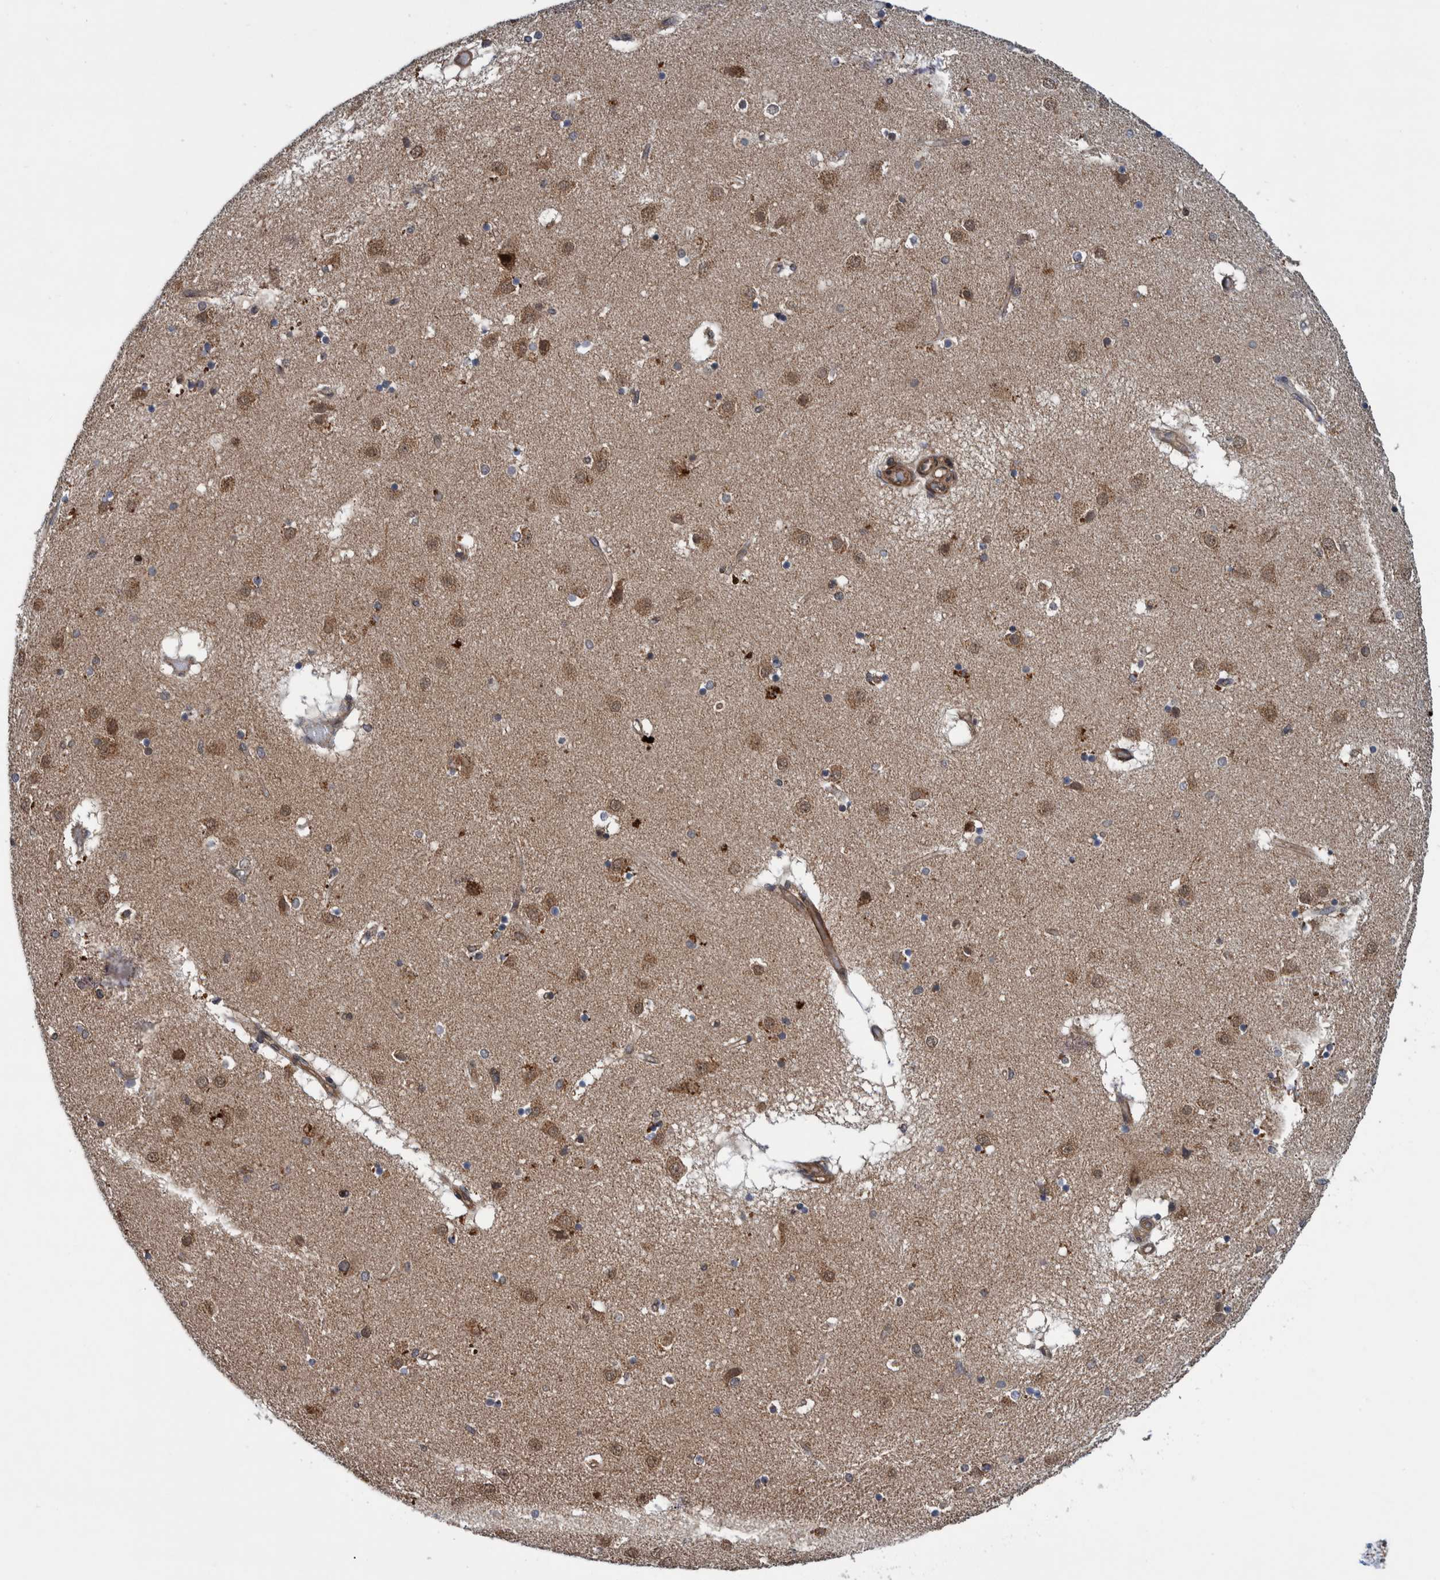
{"staining": {"intensity": "weak", "quantity": "25%-75%", "location": "cytoplasmic/membranous"}, "tissue": "caudate", "cell_type": "Glial cells", "image_type": "normal", "snomed": [{"axis": "morphology", "description": "Normal tissue, NOS"}, {"axis": "topography", "description": "Lateral ventricle wall"}], "caption": "Protein staining of benign caudate reveals weak cytoplasmic/membranous staining in approximately 25%-75% of glial cells.", "gene": "MRPS7", "patient": {"sex": "male", "age": 70}}